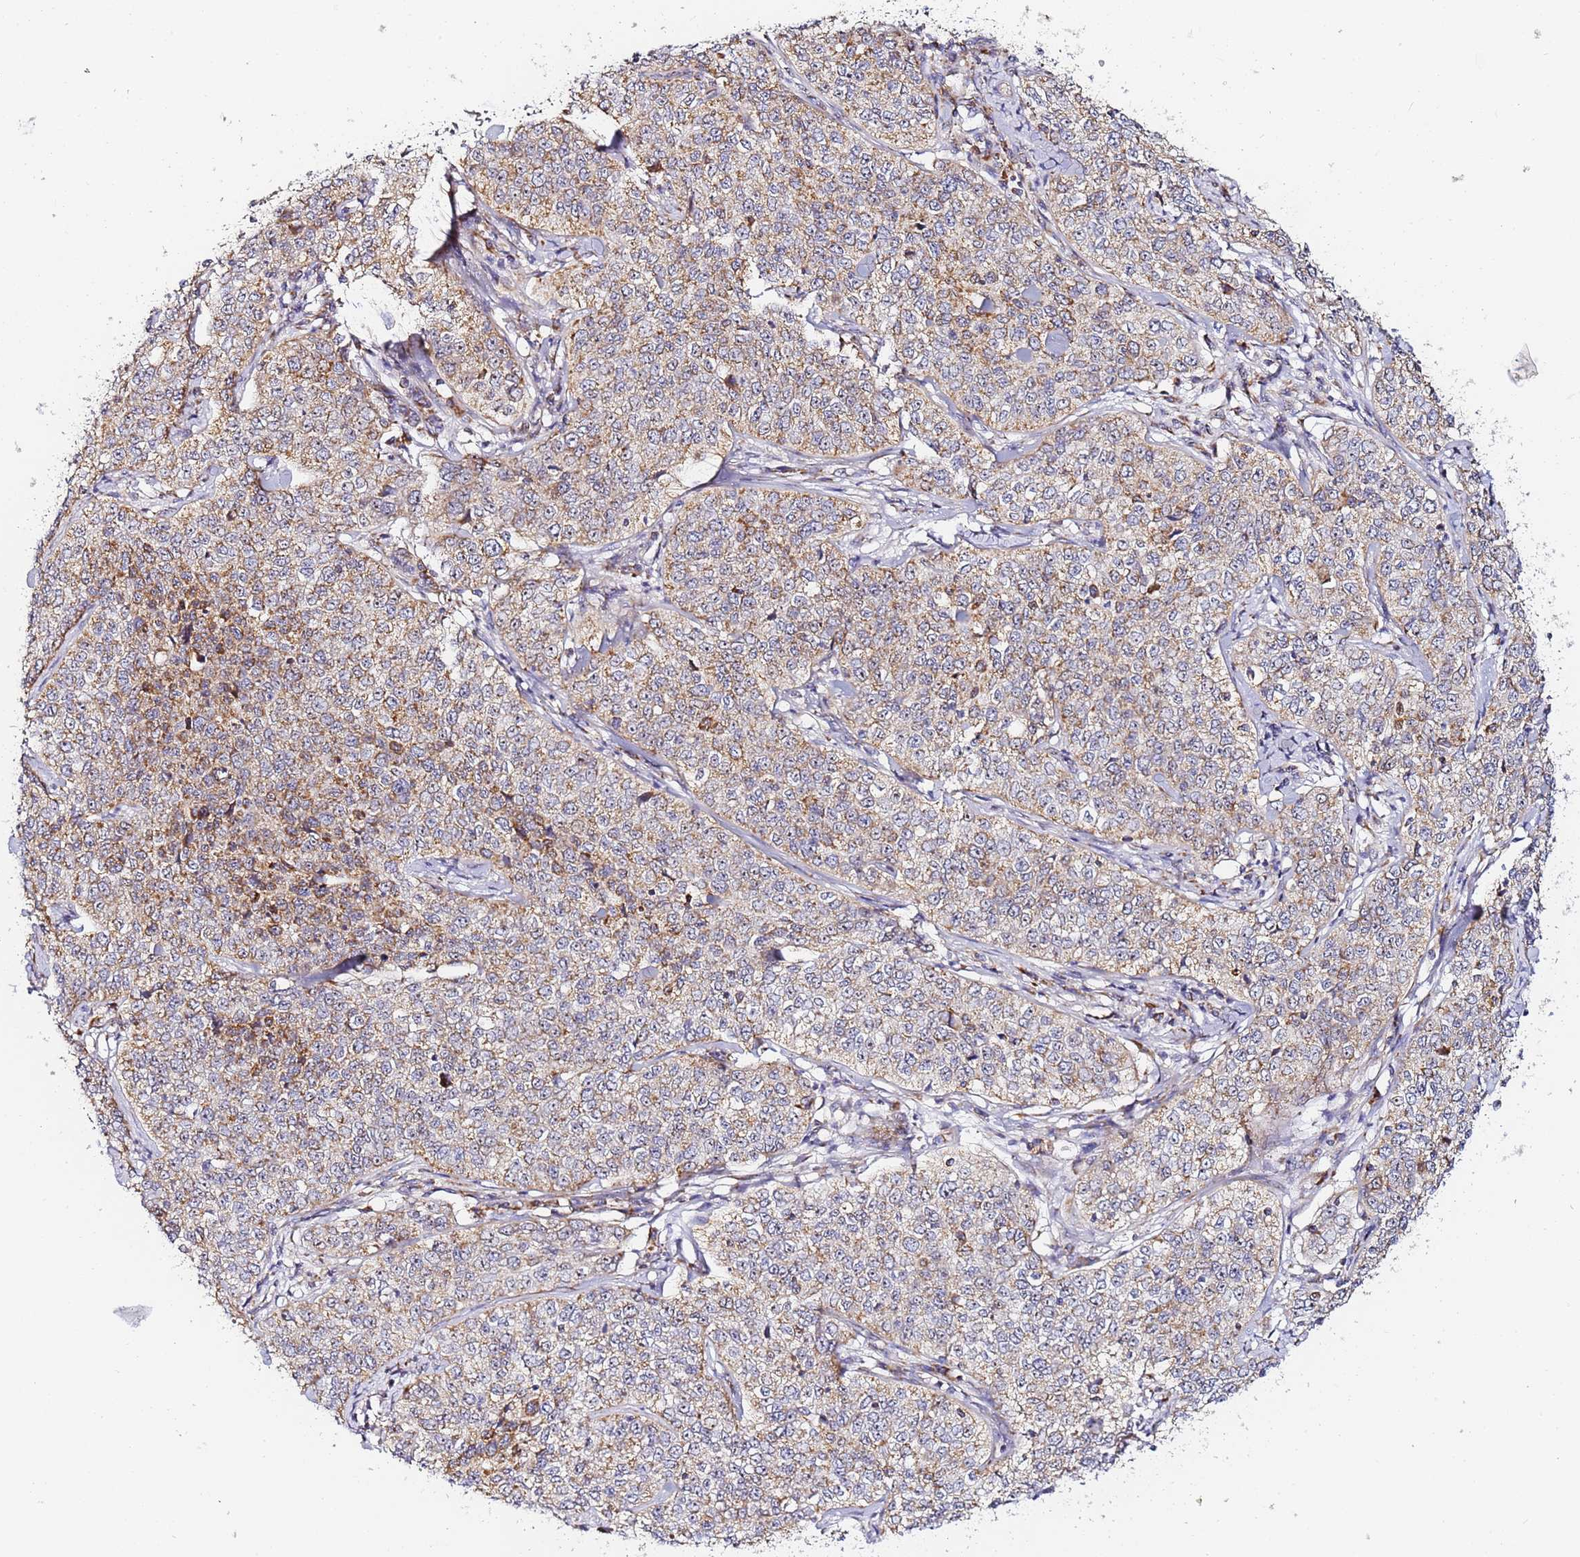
{"staining": {"intensity": "weak", "quantity": ">75%", "location": "cytoplasmic/membranous"}, "tissue": "cervical cancer", "cell_type": "Tumor cells", "image_type": "cancer", "snomed": [{"axis": "morphology", "description": "Squamous cell carcinoma, NOS"}, {"axis": "topography", "description": "Cervix"}], "caption": "A high-resolution image shows IHC staining of squamous cell carcinoma (cervical), which demonstrates weak cytoplasmic/membranous staining in approximately >75% of tumor cells.", "gene": "FRG2C", "patient": {"sex": "female", "age": 35}}